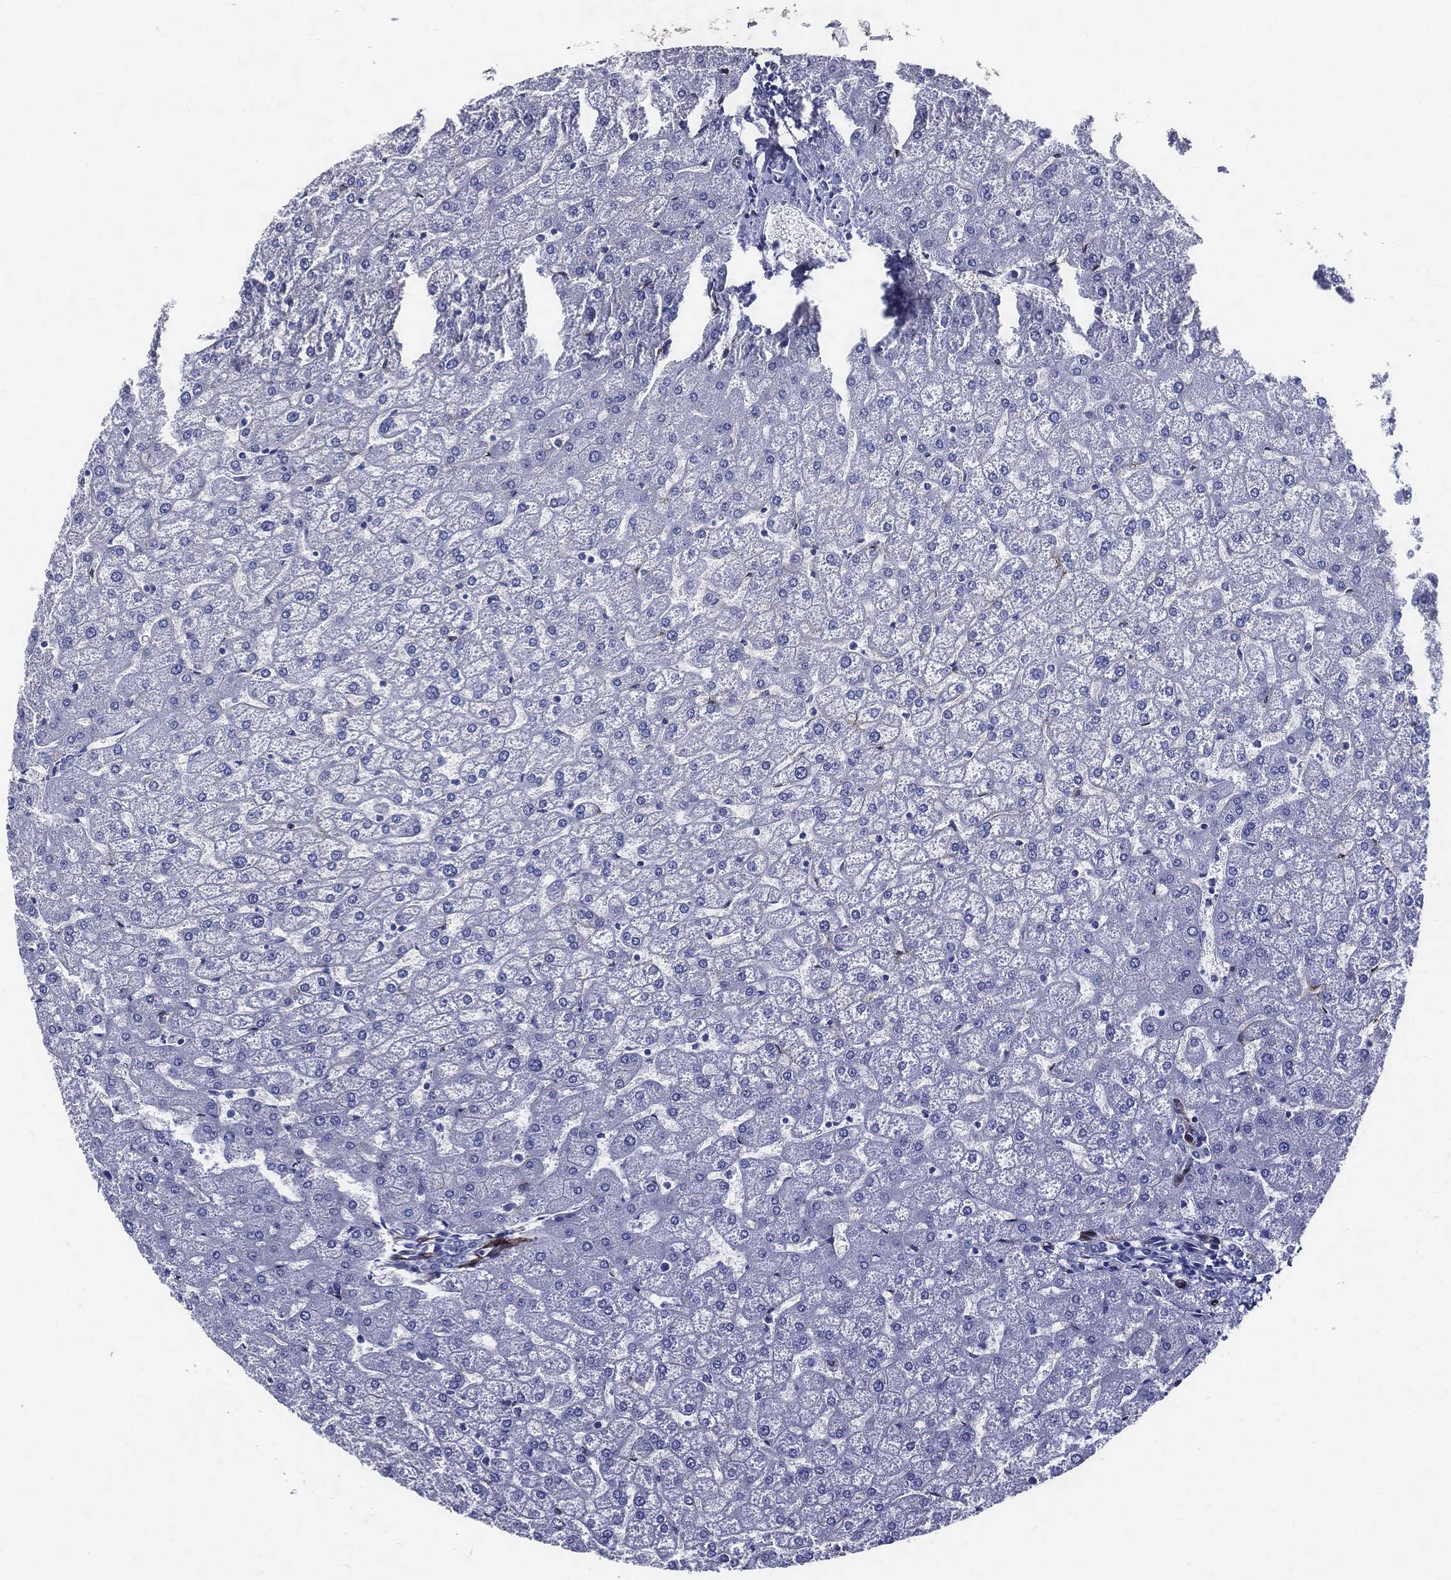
{"staining": {"intensity": "negative", "quantity": "none", "location": "none"}, "tissue": "liver", "cell_type": "Cholangiocytes", "image_type": "normal", "snomed": [{"axis": "morphology", "description": "Normal tissue, NOS"}, {"axis": "topography", "description": "Liver"}], "caption": "Protein analysis of normal liver reveals no significant expression in cholangiocytes. (Immunohistochemistry (ihc), brightfield microscopy, high magnification).", "gene": "ACE2", "patient": {"sex": "female", "age": 32}}